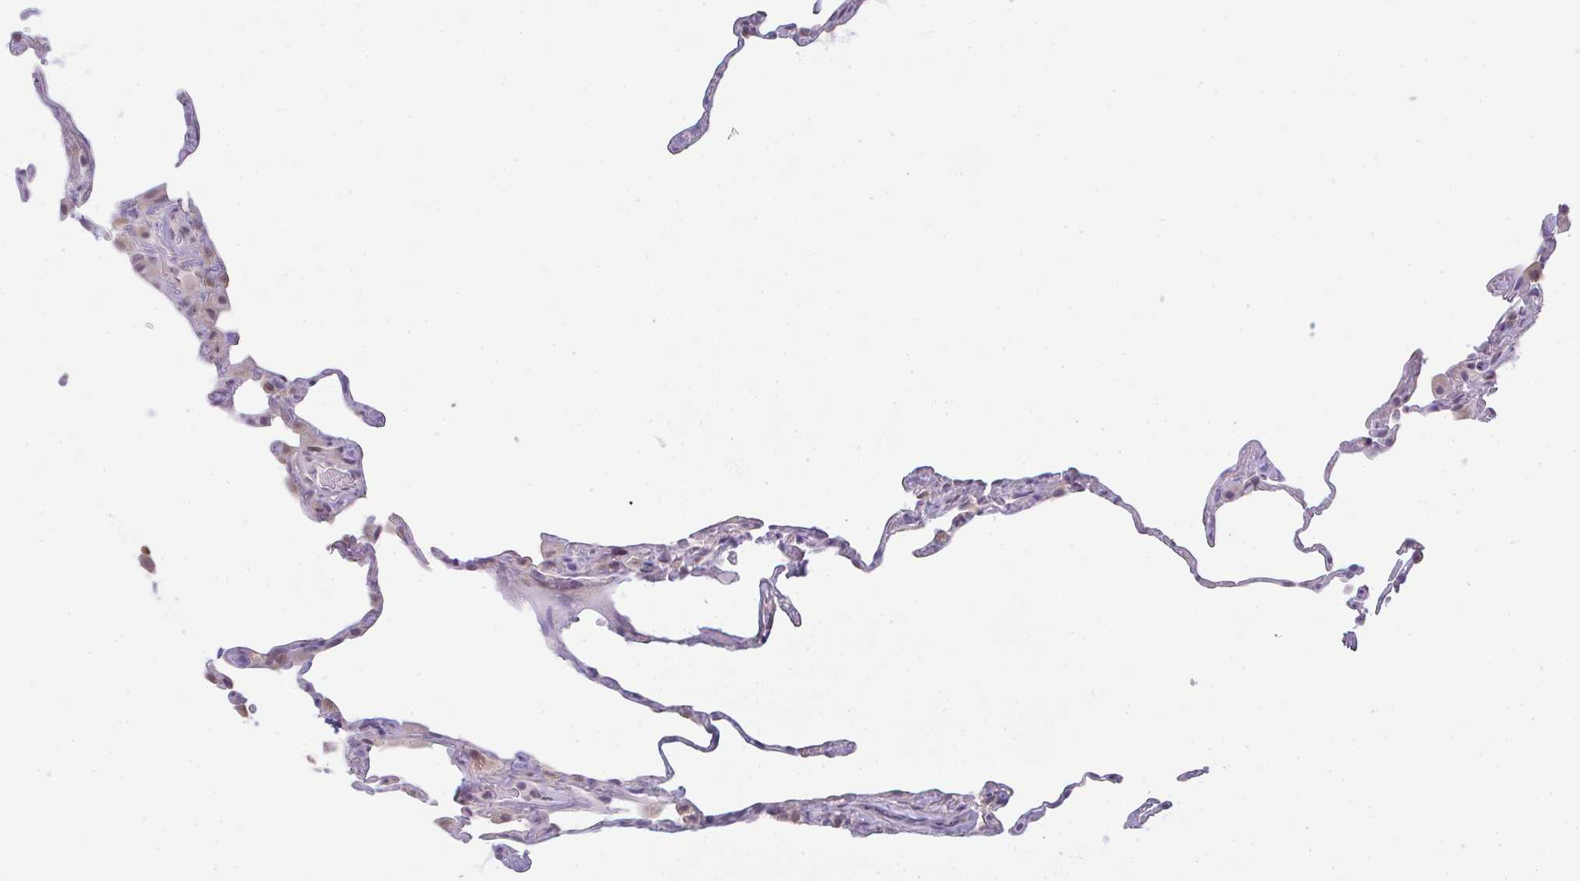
{"staining": {"intensity": "negative", "quantity": "none", "location": "none"}, "tissue": "lung", "cell_type": "Alveolar cells", "image_type": "normal", "snomed": [{"axis": "morphology", "description": "Normal tissue, NOS"}, {"axis": "topography", "description": "Lung"}], "caption": "This photomicrograph is of benign lung stained with immunohistochemistry to label a protein in brown with the nuclei are counter-stained blue. There is no positivity in alveolar cells. The staining is performed using DAB brown chromogen with nuclei counter-stained in using hematoxylin.", "gene": "CSE1L", "patient": {"sex": "female", "age": 57}}